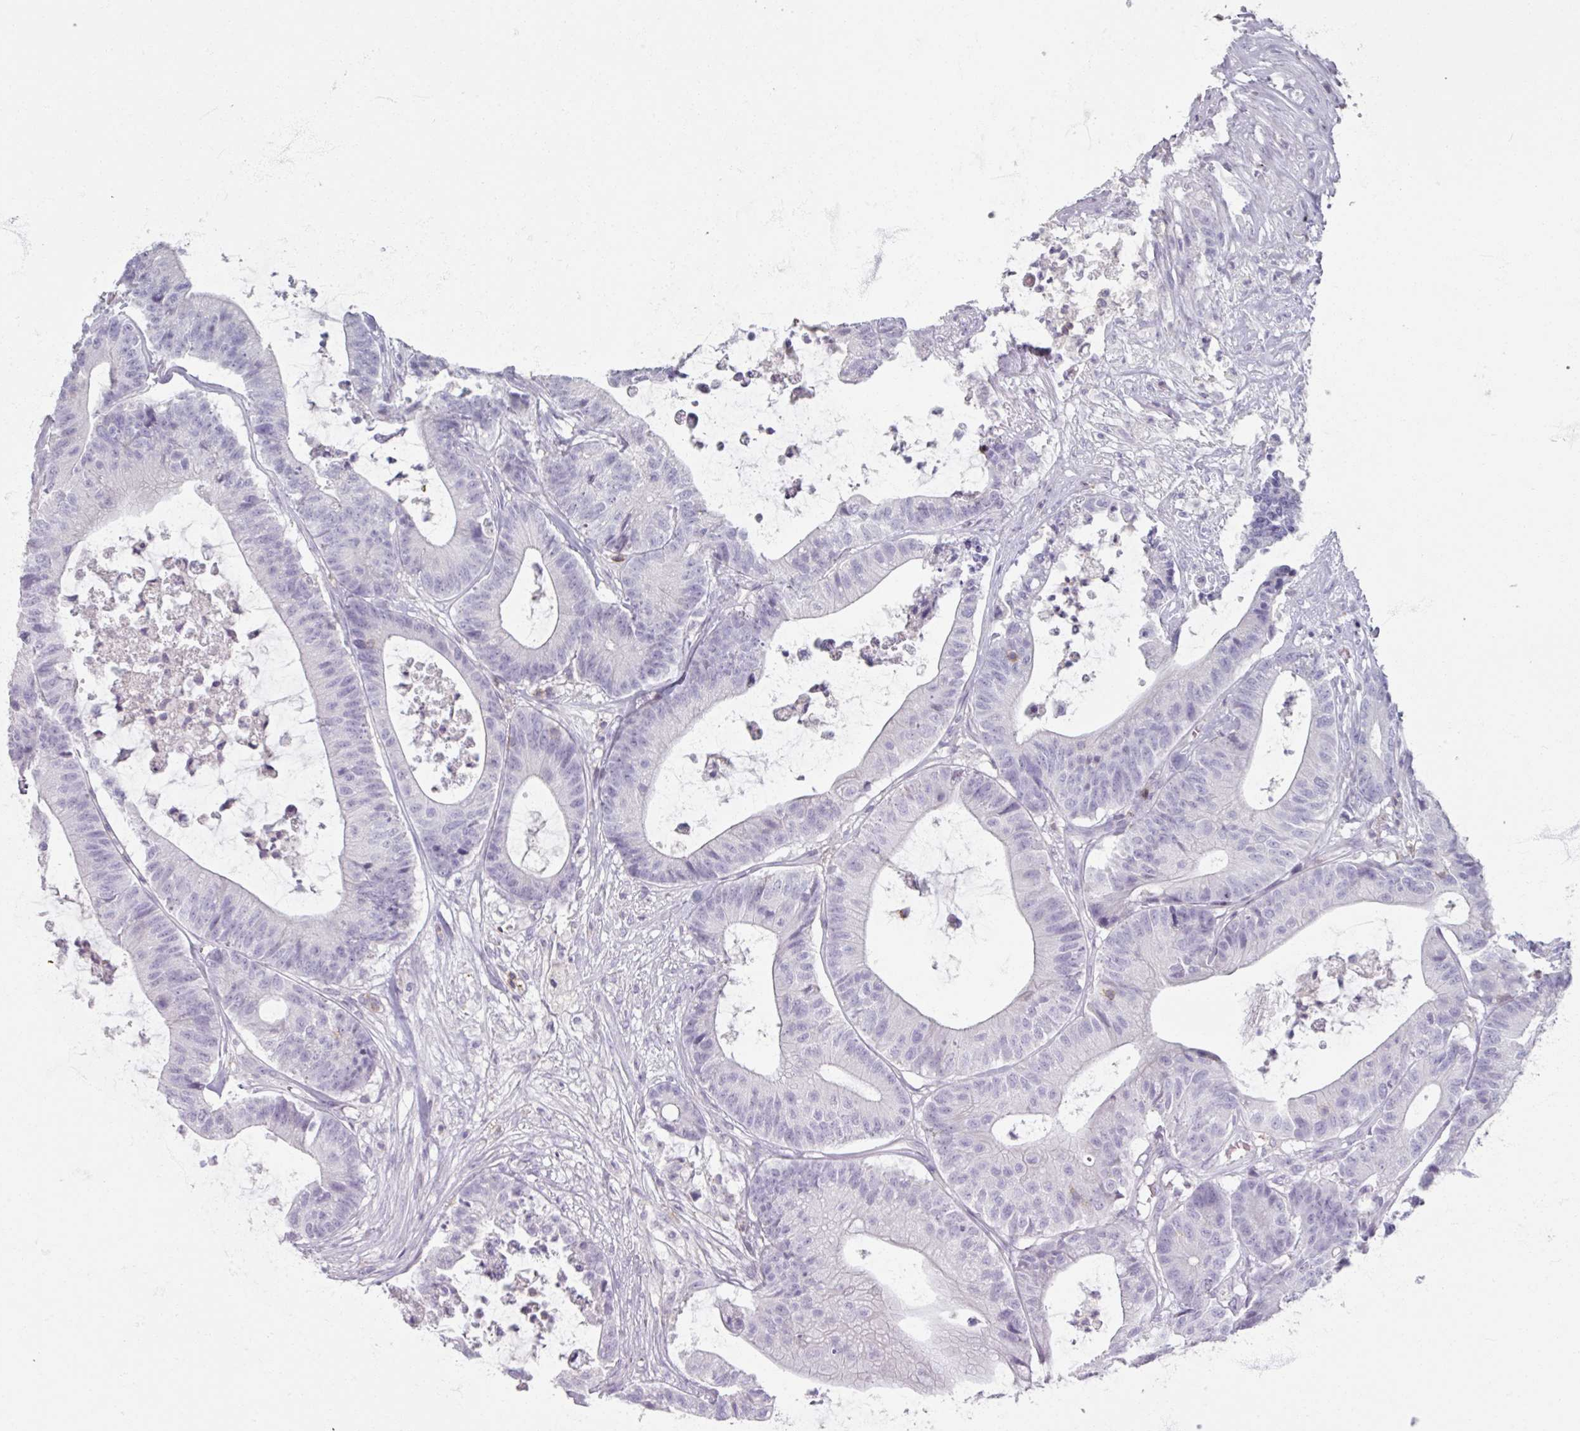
{"staining": {"intensity": "negative", "quantity": "none", "location": "none"}, "tissue": "colorectal cancer", "cell_type": "Tumor cells", "image_type": "cancer", "snomed": [{"axis": "morphology", "description": "Adenocarcinoma, NOS"}, {"axis": "topography", "description": "Colon"}], "caption": "Human colorectal adenocarcinoma stained for a protein using immunohistochemistry exhibits no staining in tumor cells.", "gene": "PTPRC", "patient": {"sex": "female", "age": 84}}